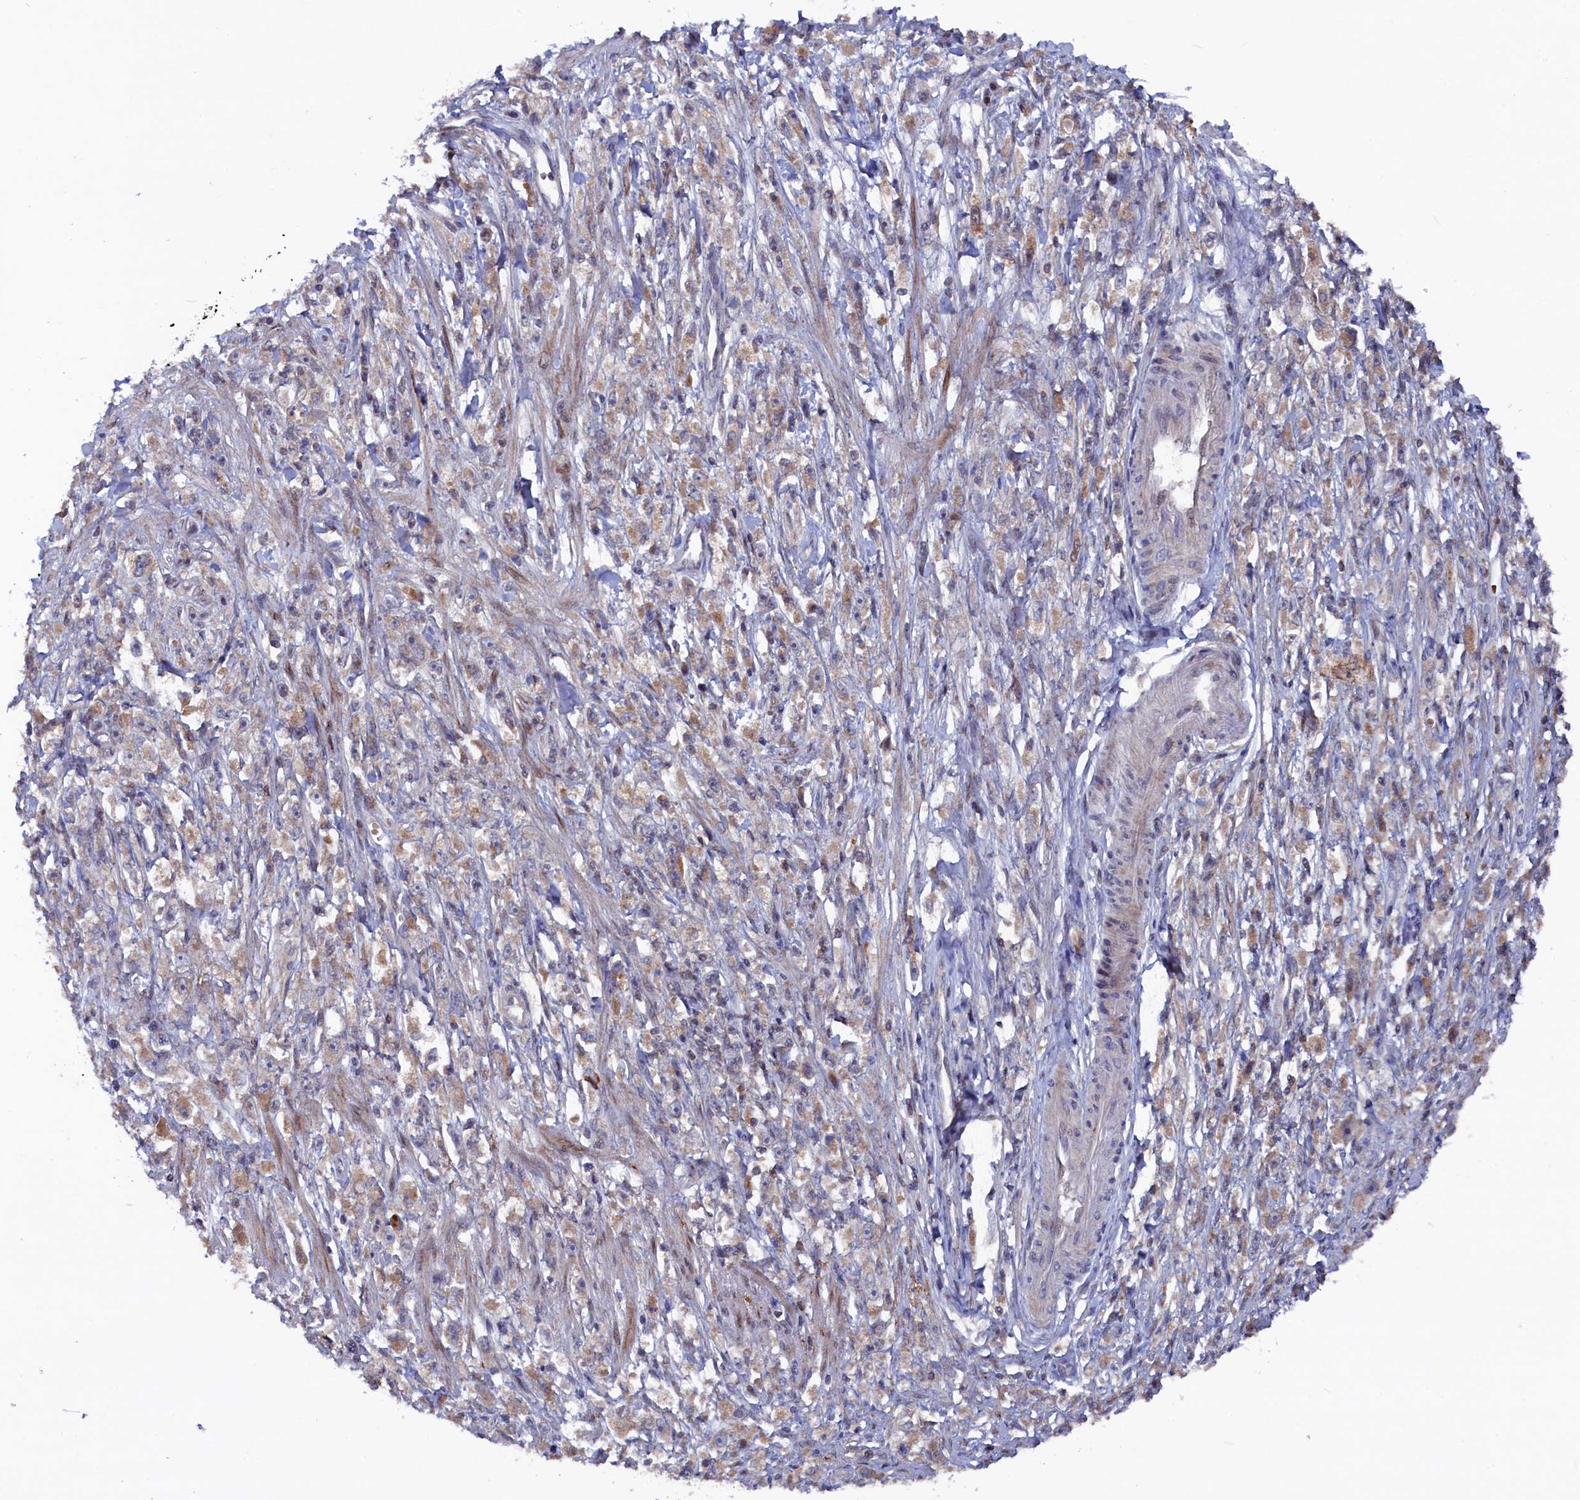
{"staining": {"intensity": "moderate", "quantity": "<25%", "location": "cytoplasmic/membranous"}, "tissue": "stomach cancer", "cell_type": "Tumor cells", "image_type": "cancer", "snomed": [{"axis": "morphology", "description": "Adenocarcinoma, NOS"}, {"axis": "topography", "description": "Stomach"}], "caption": "Immunohistochemistry (IHC) staining of stomach cancer (adenocarcinoma), which shows low levels of moderate cytoplasmic/membranous expression in about <25% of tumor cells indicating moderate cytoplasmic/membranous protein expression. The staining was performed using DAB (3,3'-diaminobenzidine) (brown) for protein detection and nuclei were counterstained in hematoxylin (blue).", "gene": "TMC5", "patient": {"sex": "female", "age": 59}}